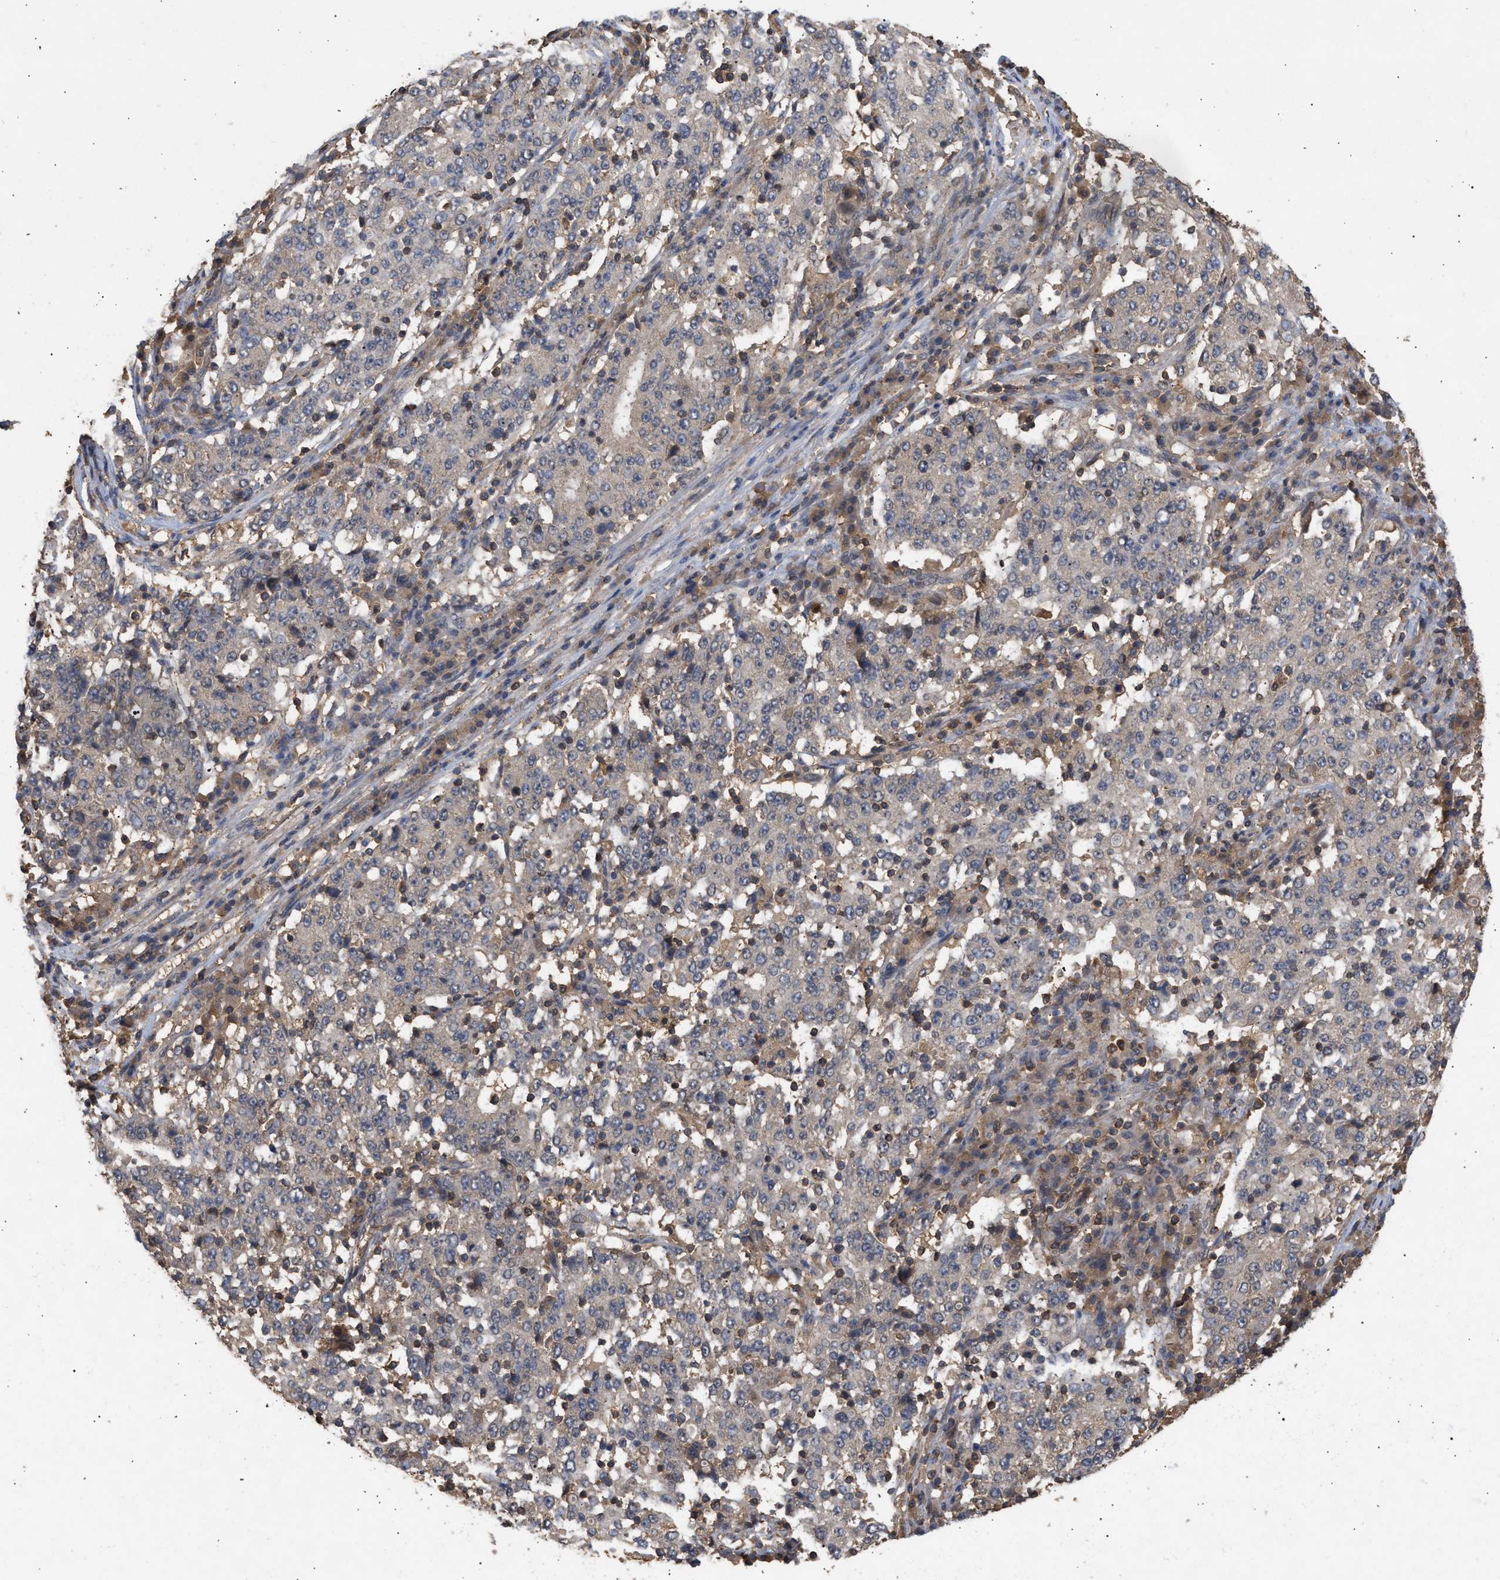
{"staining": {"intensity": "negative", "quantity": "none", "location": "none"}, "tissue": "stomach cancer", "cell_type": "Tumor cells", "image_type": "cancer", "snomed": [{"axis": "morphology", "description": "Adenocarcinoma, NOS"}, {"axis": "topography", "description": "Stomach"}], "caption": "This is a photomicrograph of immunohistochemistry (IHC) staining of stomach cancer (adenocarcinoma), which shows no staining in tumor cells.", "gene": "FITM1", "patient": {"sex": "male", "age": 59}}